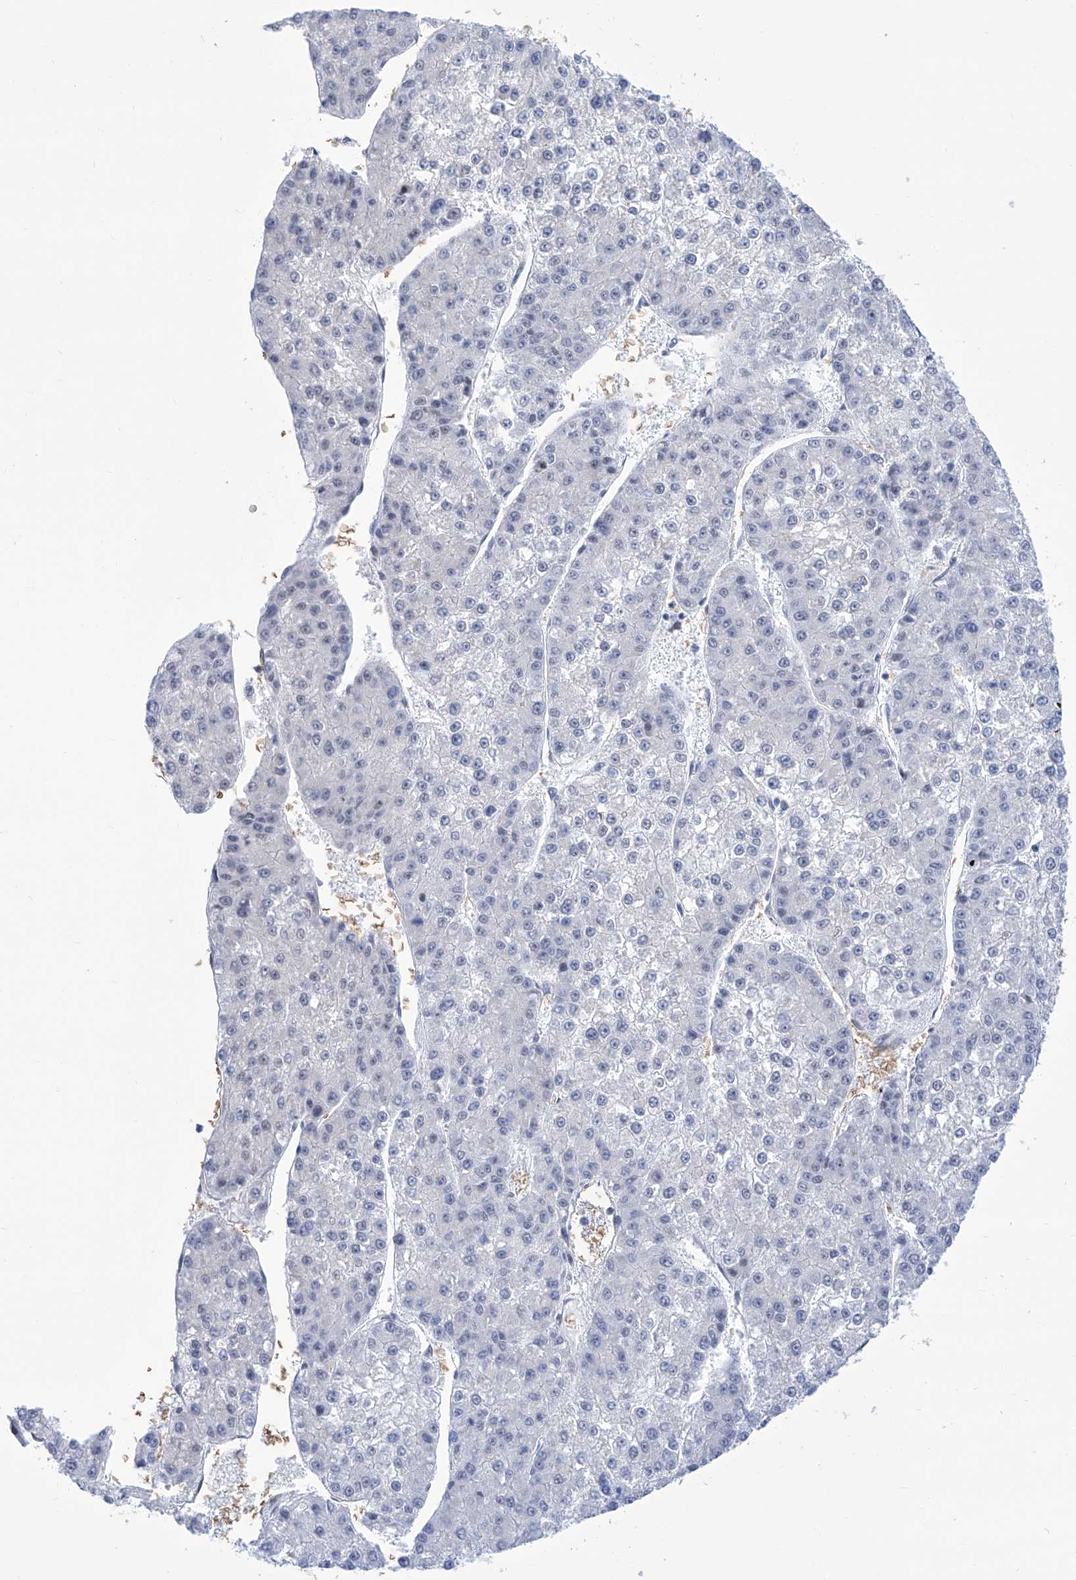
{"staining": {"intensity": "negative", "quantity": "none", "location": "none"}, "tissue": "liver cancer", "cell_type": "Tumor cells", "image_type": "cancer", "snomed": [{"axis": "morphology", "description": "Carcinoma, Hepatocellular, NOS"}, {"axis": "topography", "description": "Liver"}], "caption": "This is a histopathology image of immunohistochemistry (IHC) staining of liver hepatocellular carcinoma, which shows no staining in tumor cells. (DAB (3,3'-diaminobenzidine) IHC visualized using brightfield microscopy, high magnification).", "gene": "SART1", "patient": {"sex": "female", "age": 73}}